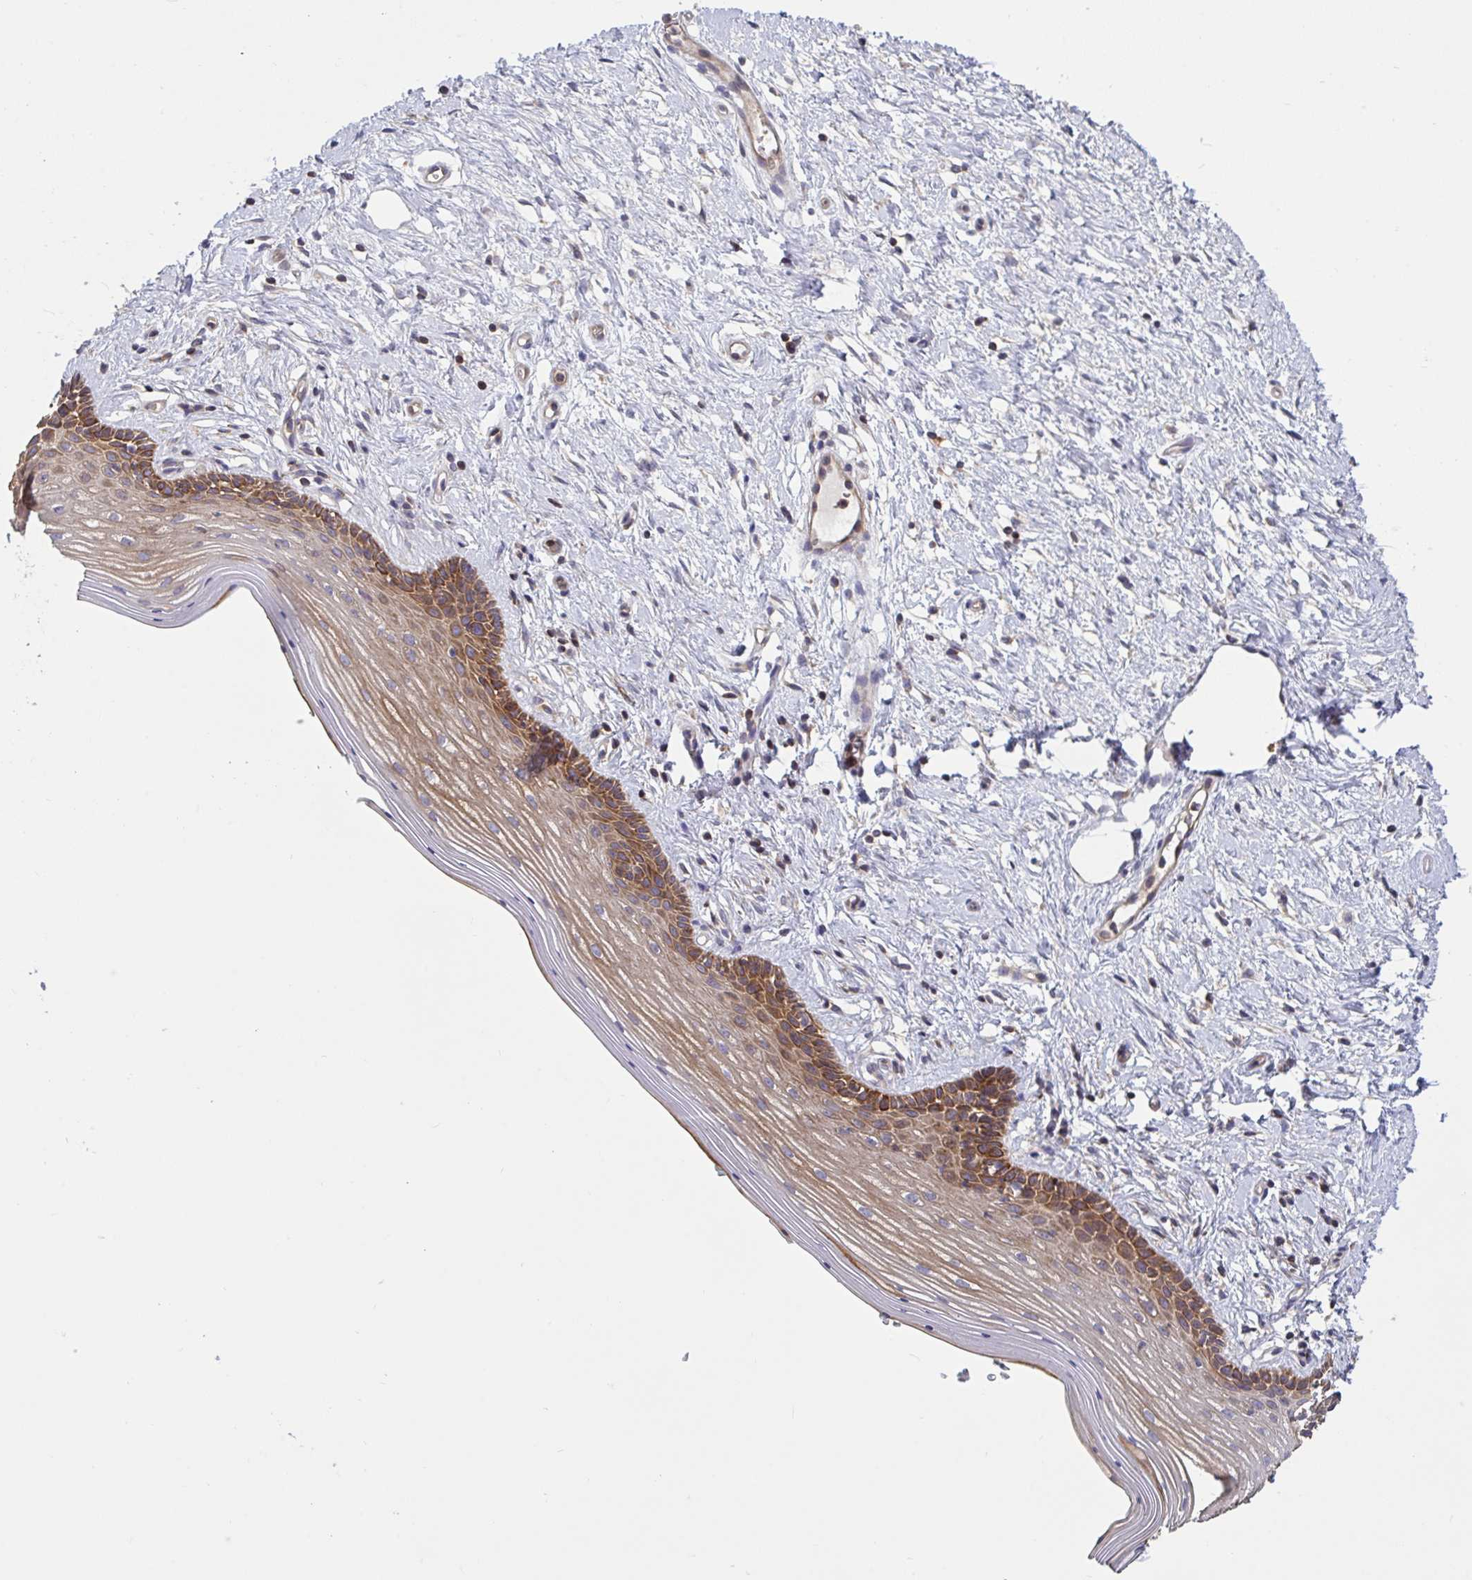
{"staining": {"intensity": "strong", "quantity": "<25%", "location": "cytoplasmic/membranous"}, "tissue": "vagina", "cell_type": "Squamous epithelial cells", "image_type": "normal", "snomed": [{"axis": "morphology", "description": "Normal tissue, NOS"}, {"axis": "topography", "description": "Vagina"}], "caption": "The image displays staining of normal vagina, revealing strong cytoplasmic/membranous protein expression (brown color) within squamous epithelial cells.", "gene": "TANK", "patient": {"sex": "female", "age": 42}}